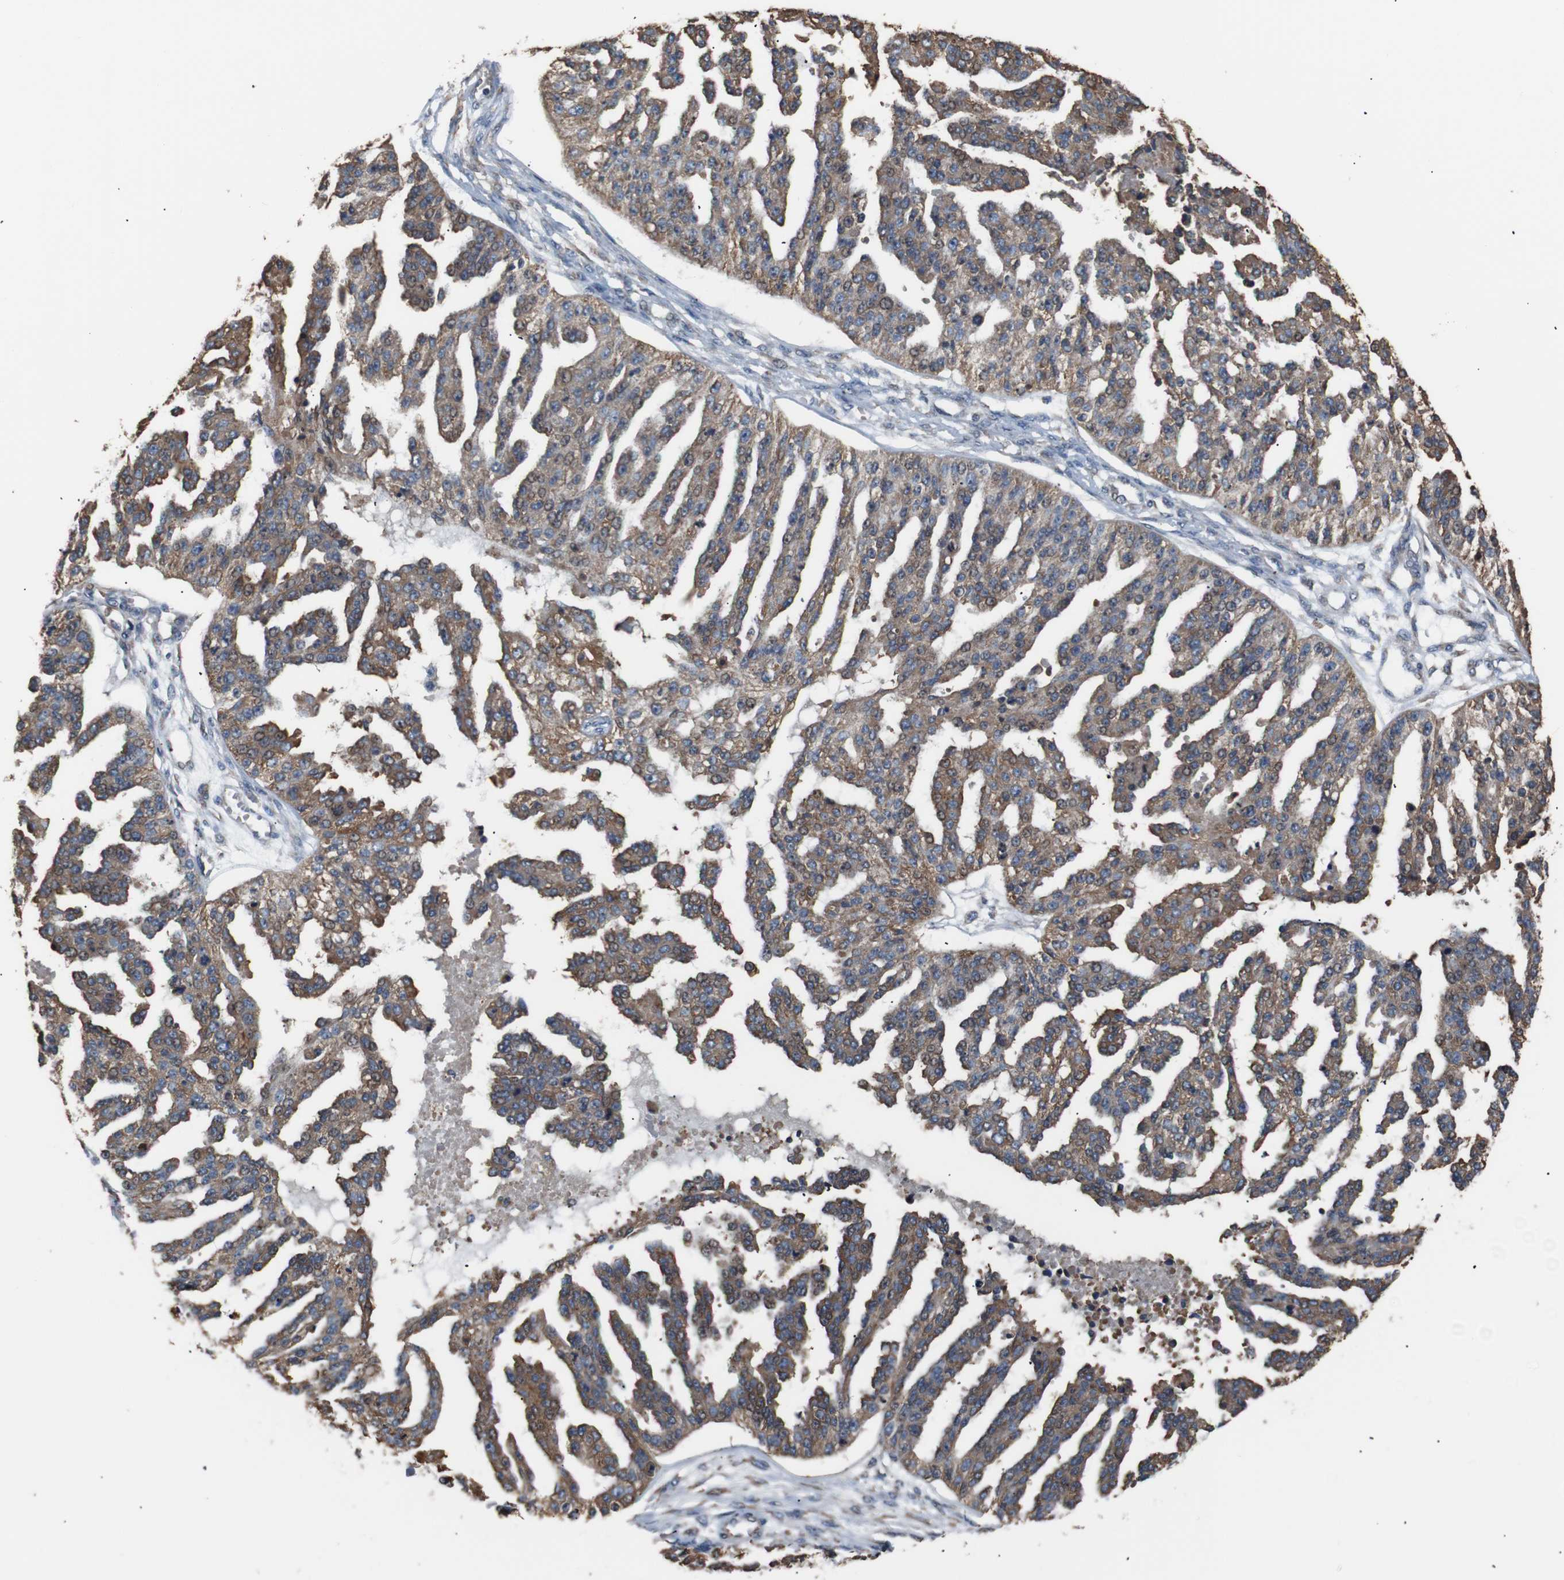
{"staining": {"intensity": "moderate", "quantity": ">75%", "location": "cytoplasmic/membranous"}, "tissue": "ovarian cancer", "cell_type": "Tumor cells", "image_type": "cancer", "snomed": [{"axis": "morphology", "description": "Cystadenocarcinoma, serous, NOS"}, {"axis": "topography", "description": "Ovary"}], "caption": "Serous cystadenocarcinoma (ovarian) was stained to show a protein in brown. There is medium levels of moderate cytoplasmic/membranous staining in approximately >75% of tumor cells. Nuclei are stained in blue.", "gene": "SIGMAR1", "patient": {"sex": "female", "age": 58}}